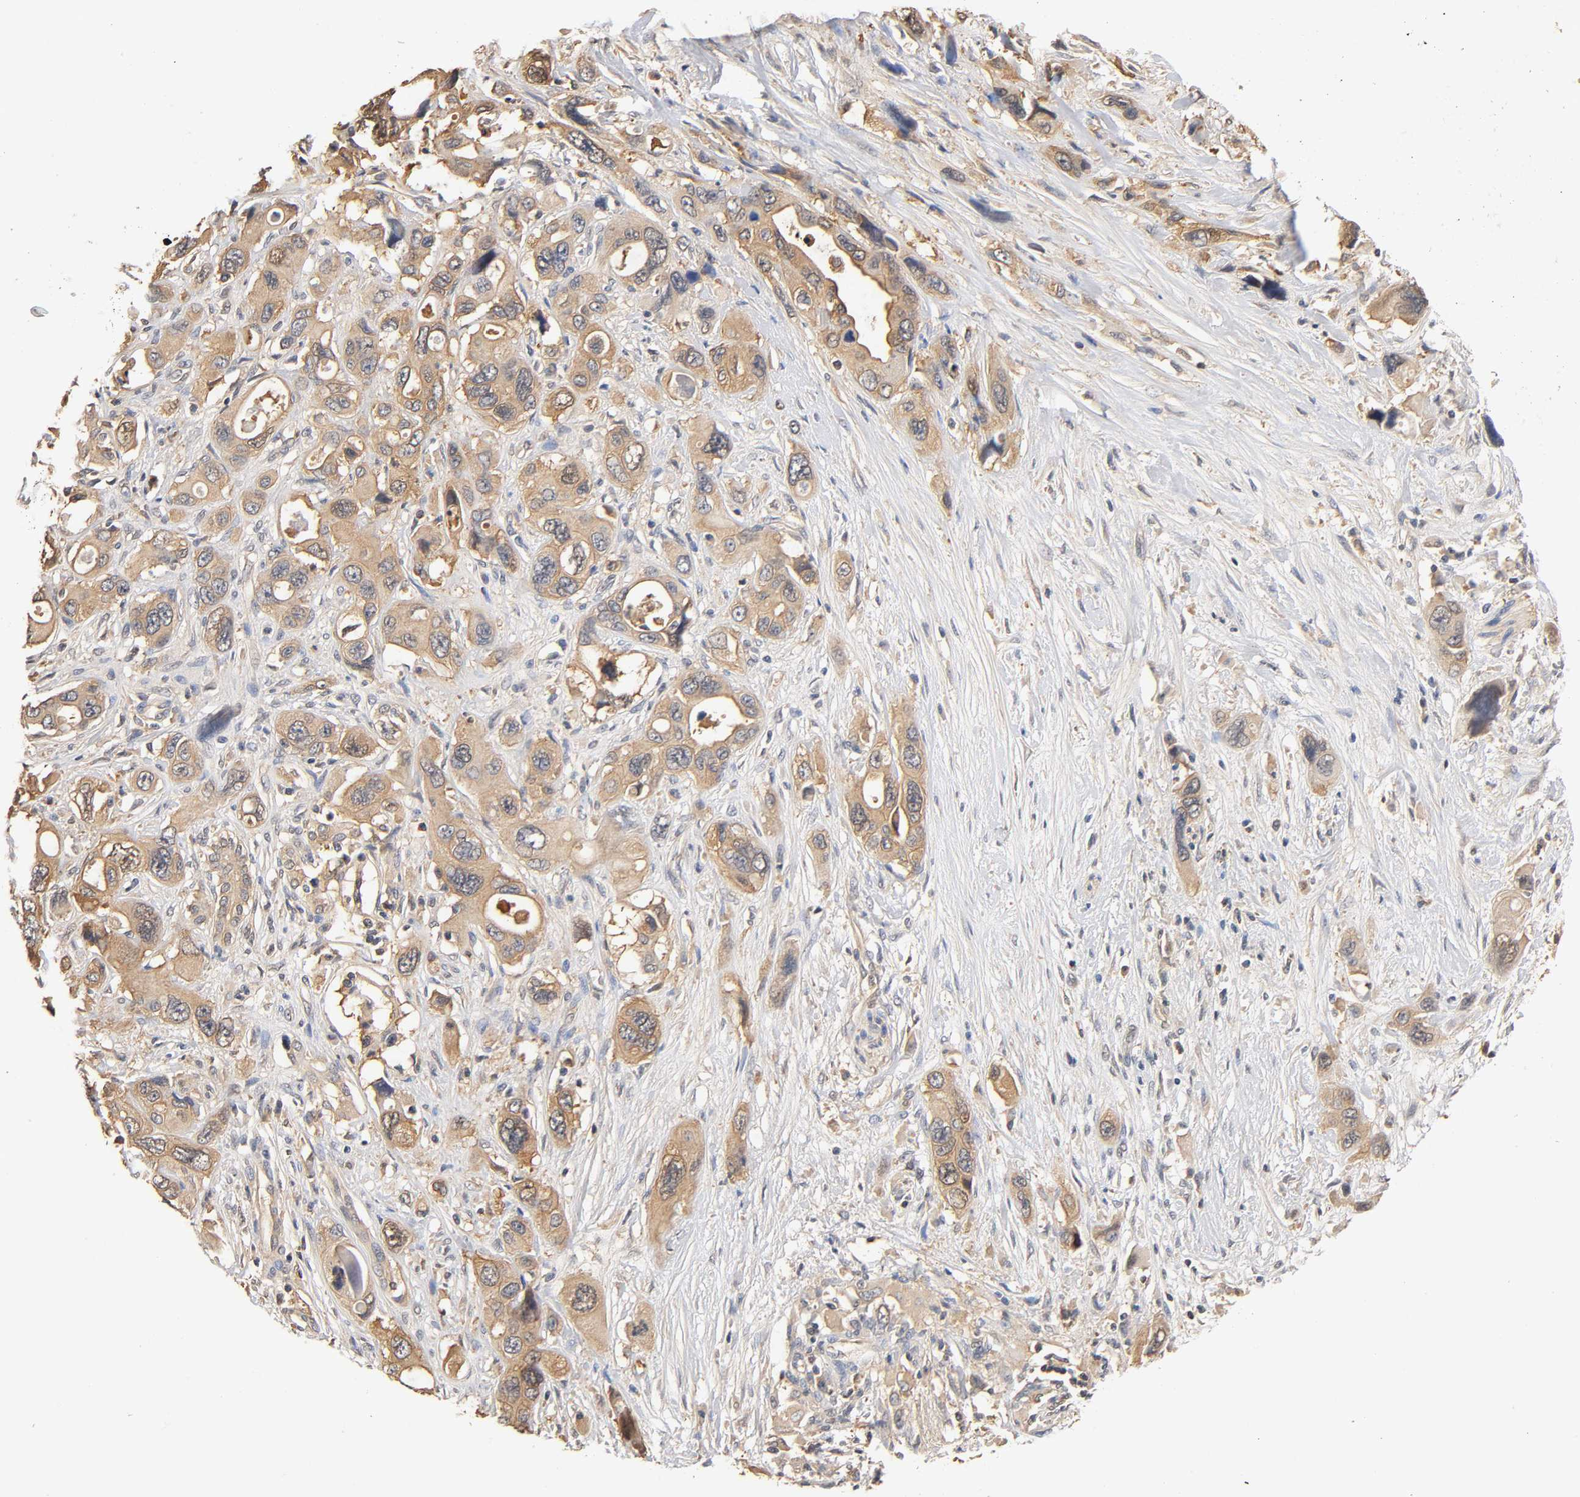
{"staining": {"intensity": "moderate", "quantity": ">75%", "location": "cytoplasmic/membranous"}, "tissue": "pancreatic cancer", "cell_type": "Tumor cells", "image_type": "cancer", "snomed": [{"axis": "morphology", "description": "Adenocarcinoma, NOS"}, {"axis": "topography", "description": "Pancreas"}], "caption": "Pancreatic cancer (adenocarcinoma) was stained to show a protein in brown. There is medium levels of moderate cytoplasmic/membranous positivity in about >75% of tumor cells.", "gene": "ALDOA", "patient": {"sex": "male", "age": 46}}